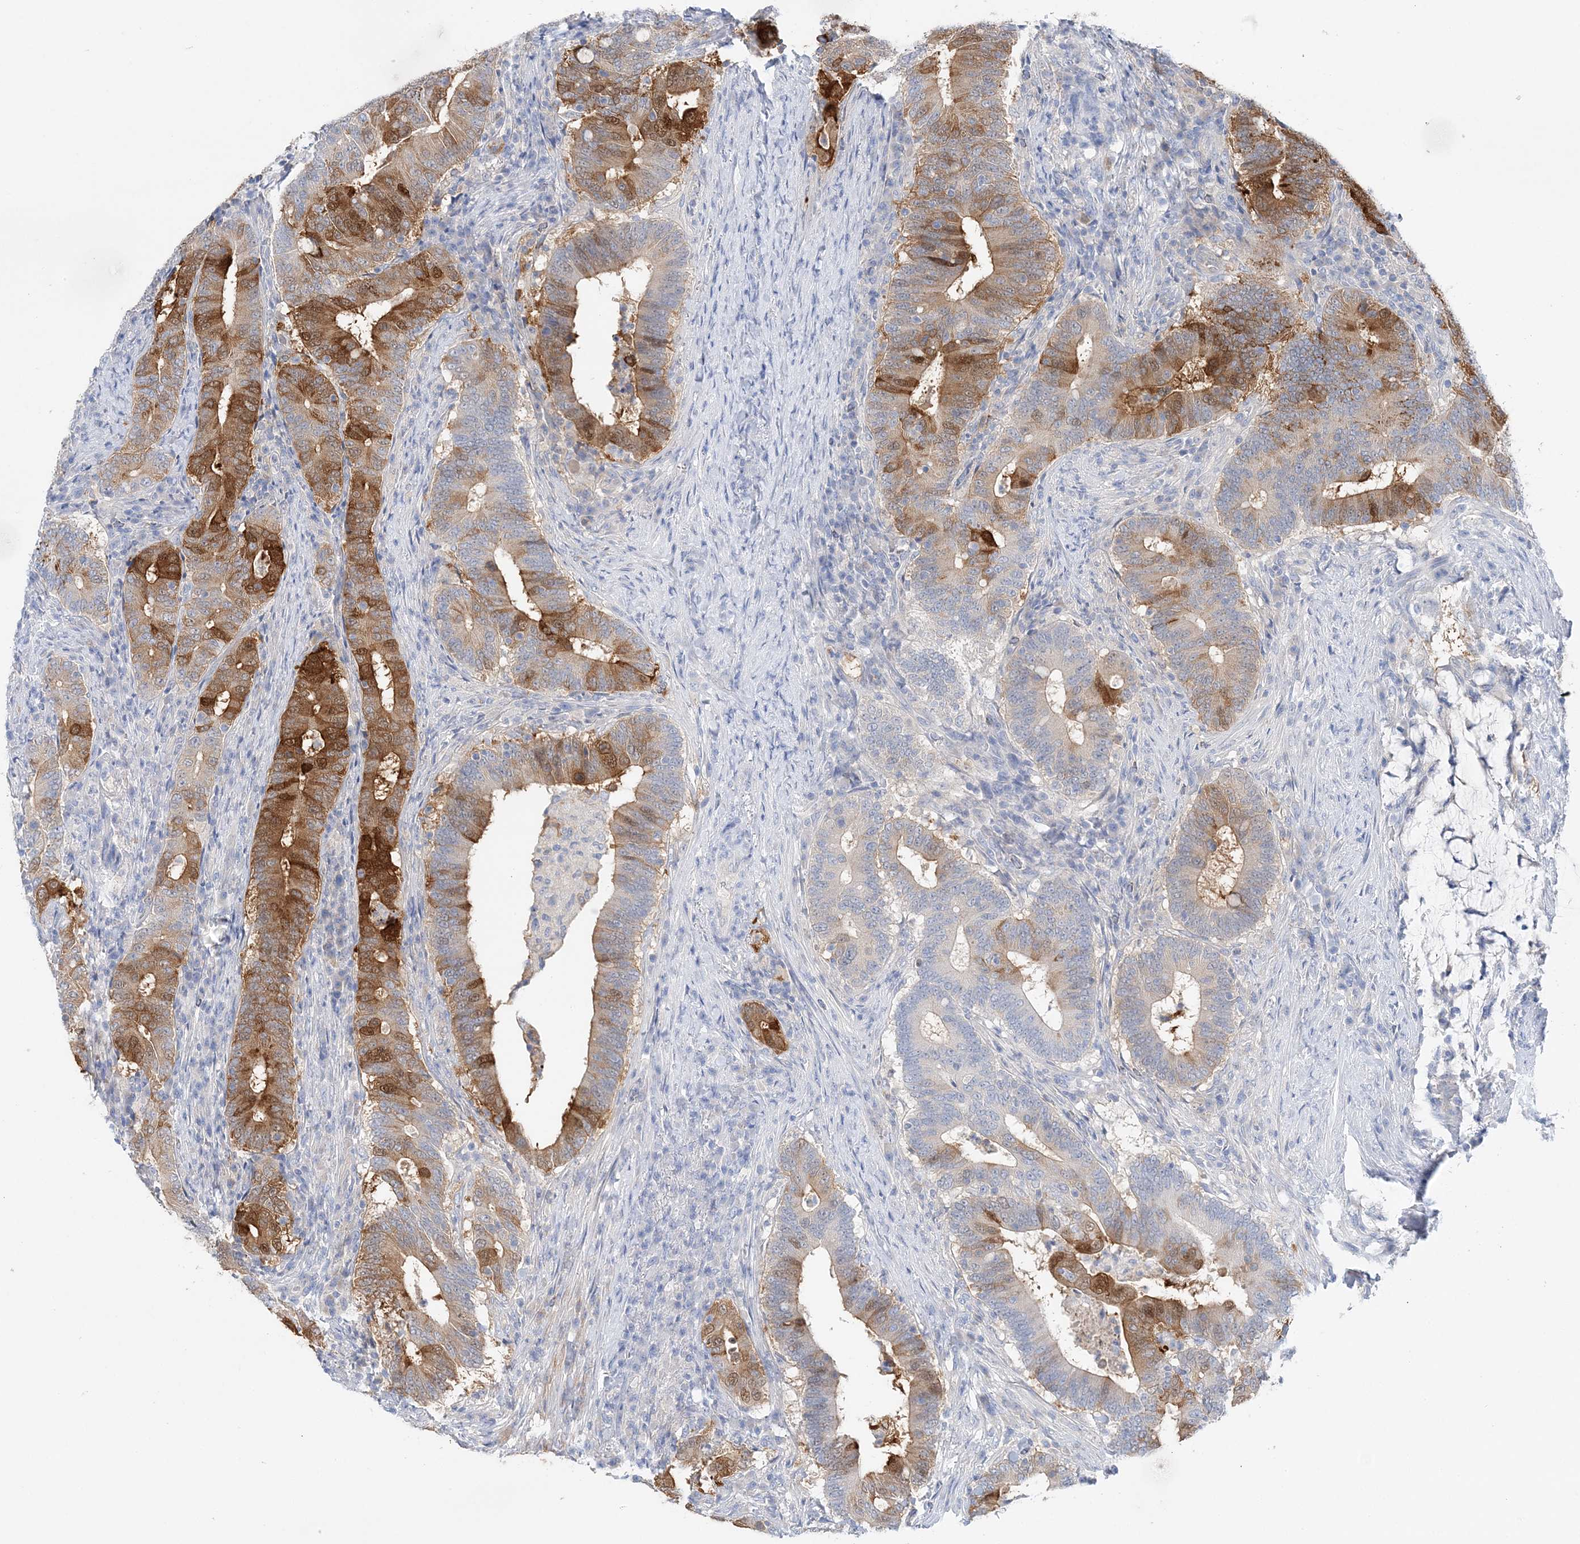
{"staining": {"intensity": "moderate", "quantity": "25%-75%", "location": "cytoplasmic/membranous,nuclear"}, "tissue": "colorectal cancer", "cell_type": "Tumor cells", "image_type": "cancer", "snomed": [{"axis": "morphology", "description": "Adenocarcinoma, NOS"}, {"axis": "topography", "description": "Colon"}], "caption": "Colorectal cancer stained with immunohistochemistry (IHC) shows moderate cytoplasmic/membranous and nuclear expression in approximately 25%-75% of tumor cells.", "gene": "HMGCS1", "patient": {"sex": "female", "age": 66}}